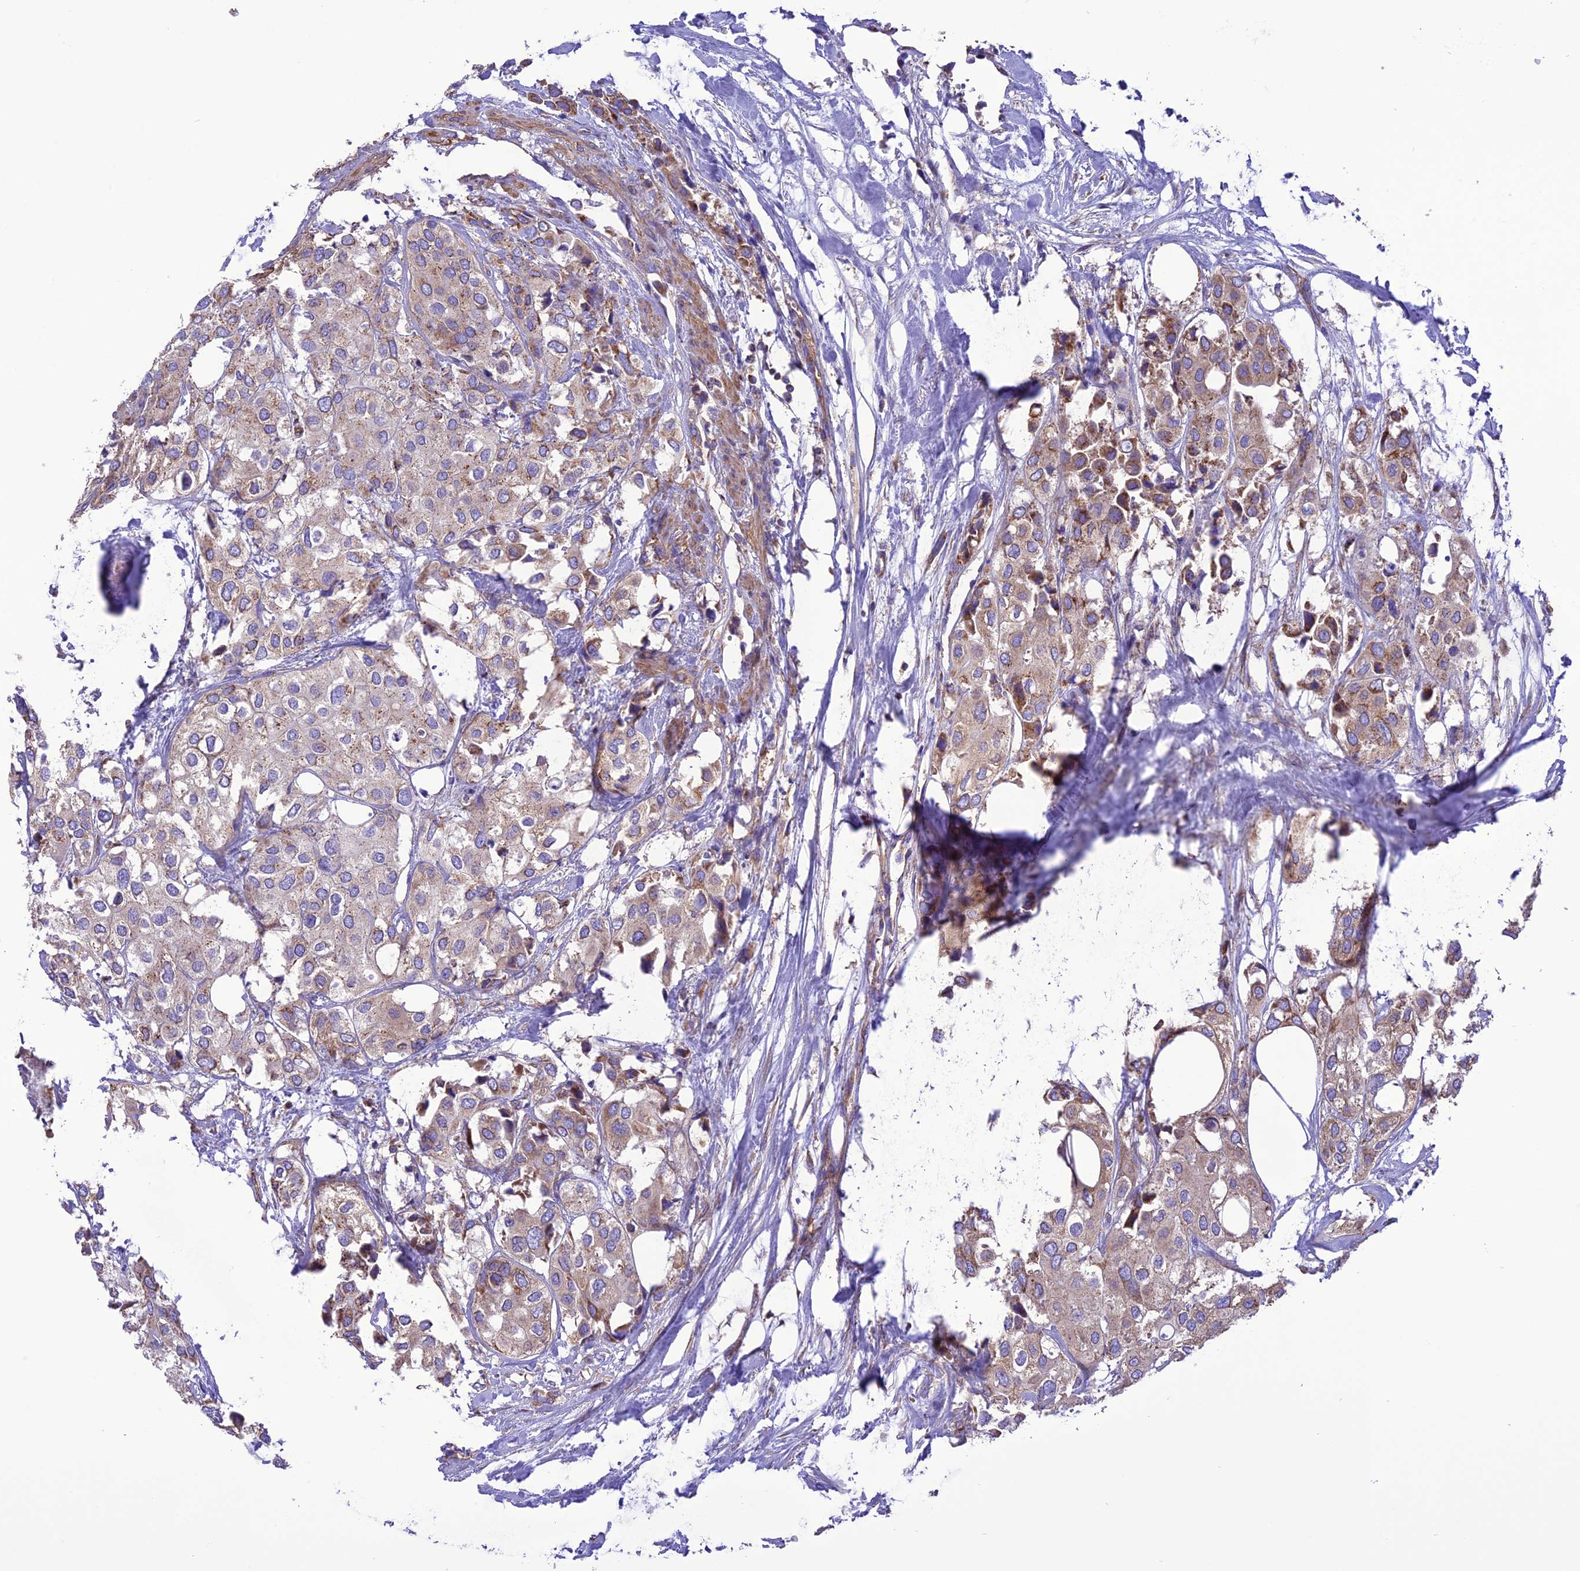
{"staining": {"intensity": "moderate", "quantity": "25%-75%", "location": "cytoplasmic/membranous"}, "tissue": "urothelial cancer", "cell_type": "Tumor cells", "image_type": "cancer", "snomed": [{"axis": "morphology", "description": "Urothelial carcinoma, High grade"}, {"axis": "topography", "description": "Urinary bladder"}], "caption": "Immunohistochemistry (IHC) micrograph of neoplastic tissue: human urothelial cancer stained using immunohistochemistry shows medium levels of moderate protein expression localized specifically in the cytoplasmic/membranous of tumor cells, appearing as a cytoplasmic/membranous brown color.", "gene": "MAP3K12", "patient": {"sex": "male", "age": 64}}